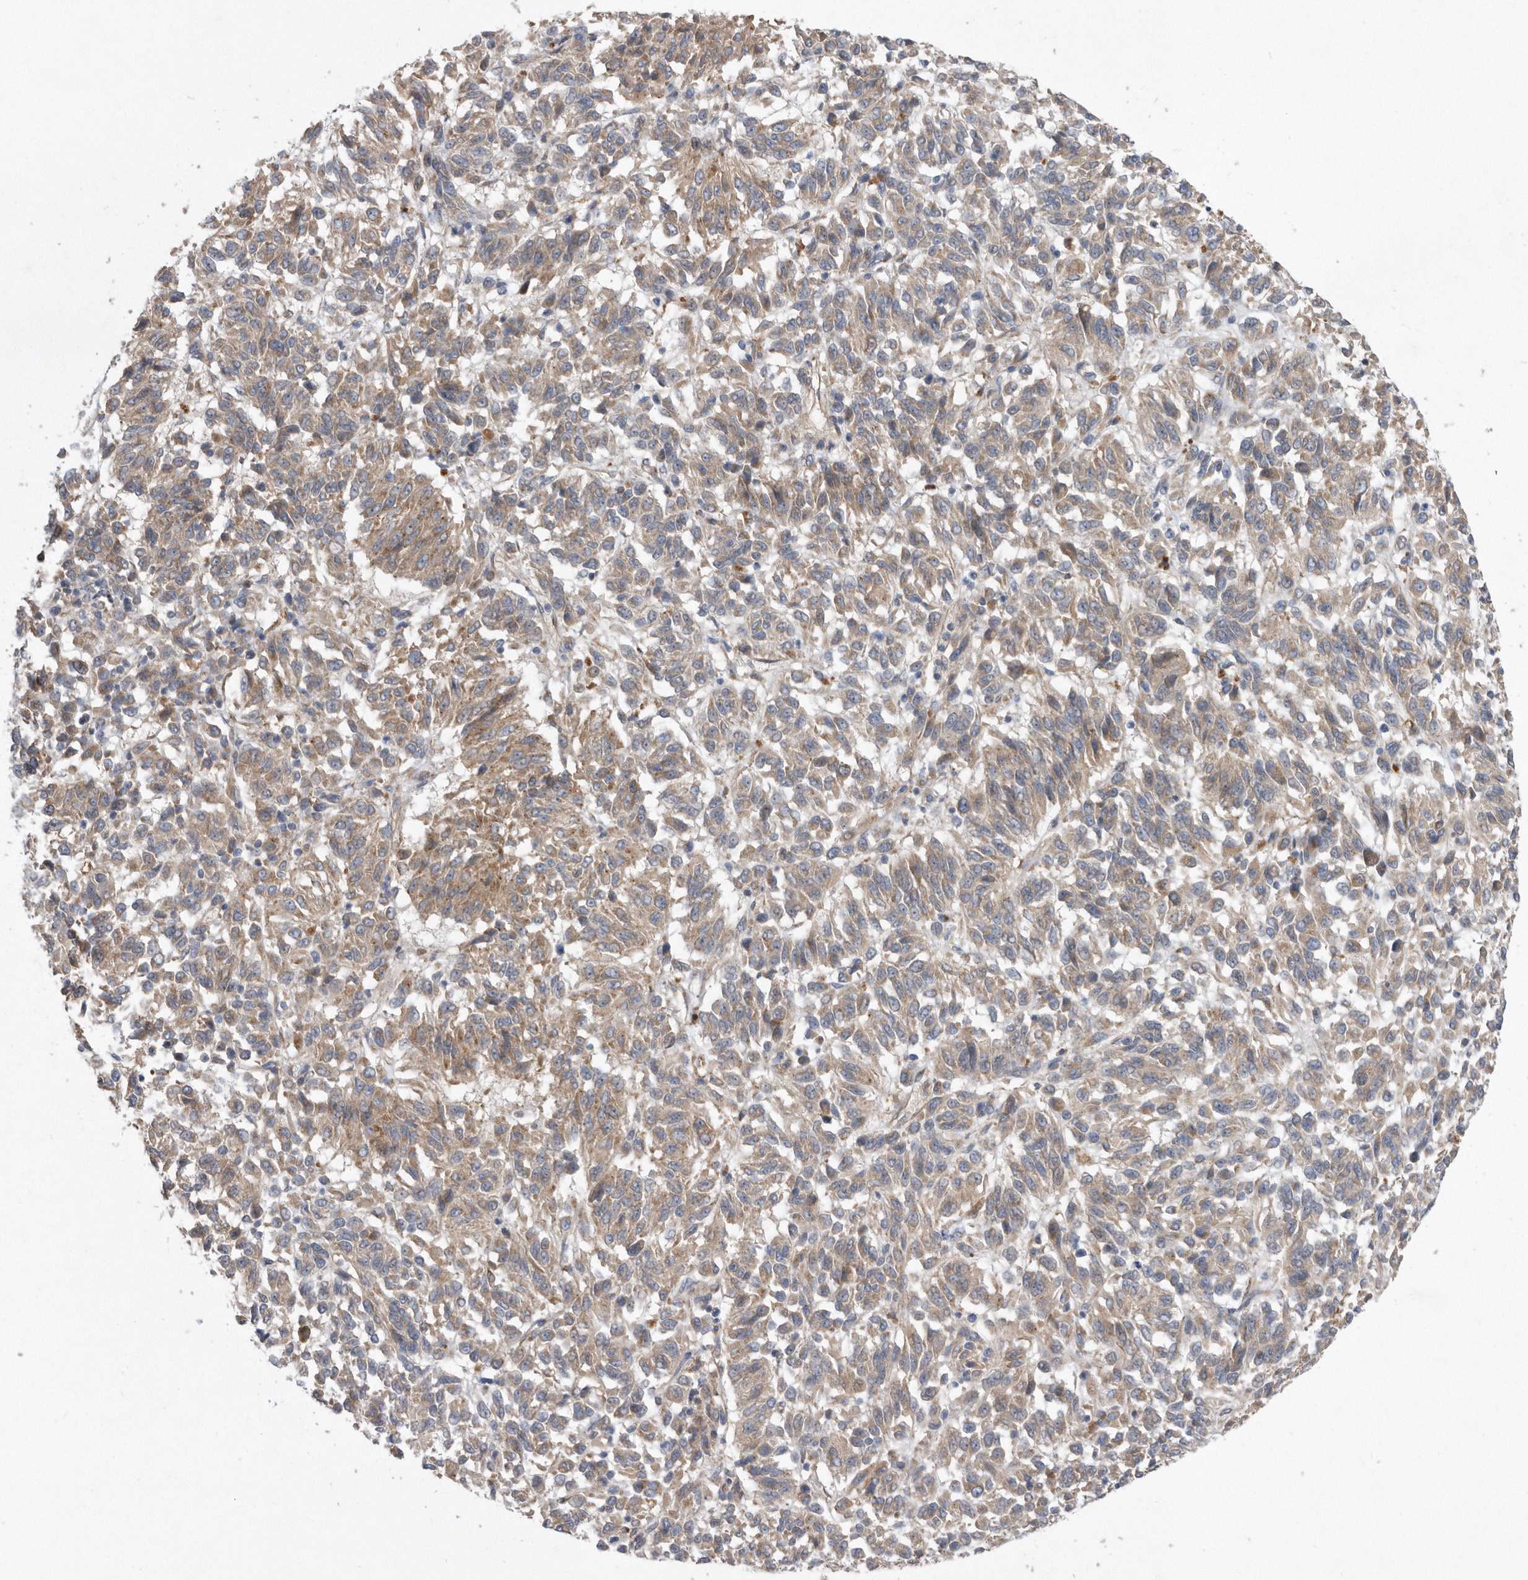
{"staining": {"intensity": "weak", "quantity": ">75%", "location": "cytoplasmic/membranous"}, "tissue": "melanoma", "cell_type": "Tumor cells", "image_type": "cancer", "snomed": [{"axis": "morphology", "description": "Malignant melanoma, Metastatic site"}, {"axis": "topography", "description": "Lung"}], "caption": "Immunohistochemistry (IHC) of malignant melanoma (metastatic site) shows low levels of weak cytoplasmic/membranous expression in about >75% of tumor cells.", "gene": "PON2", "patient": {"sex": "male", "age": 64}}